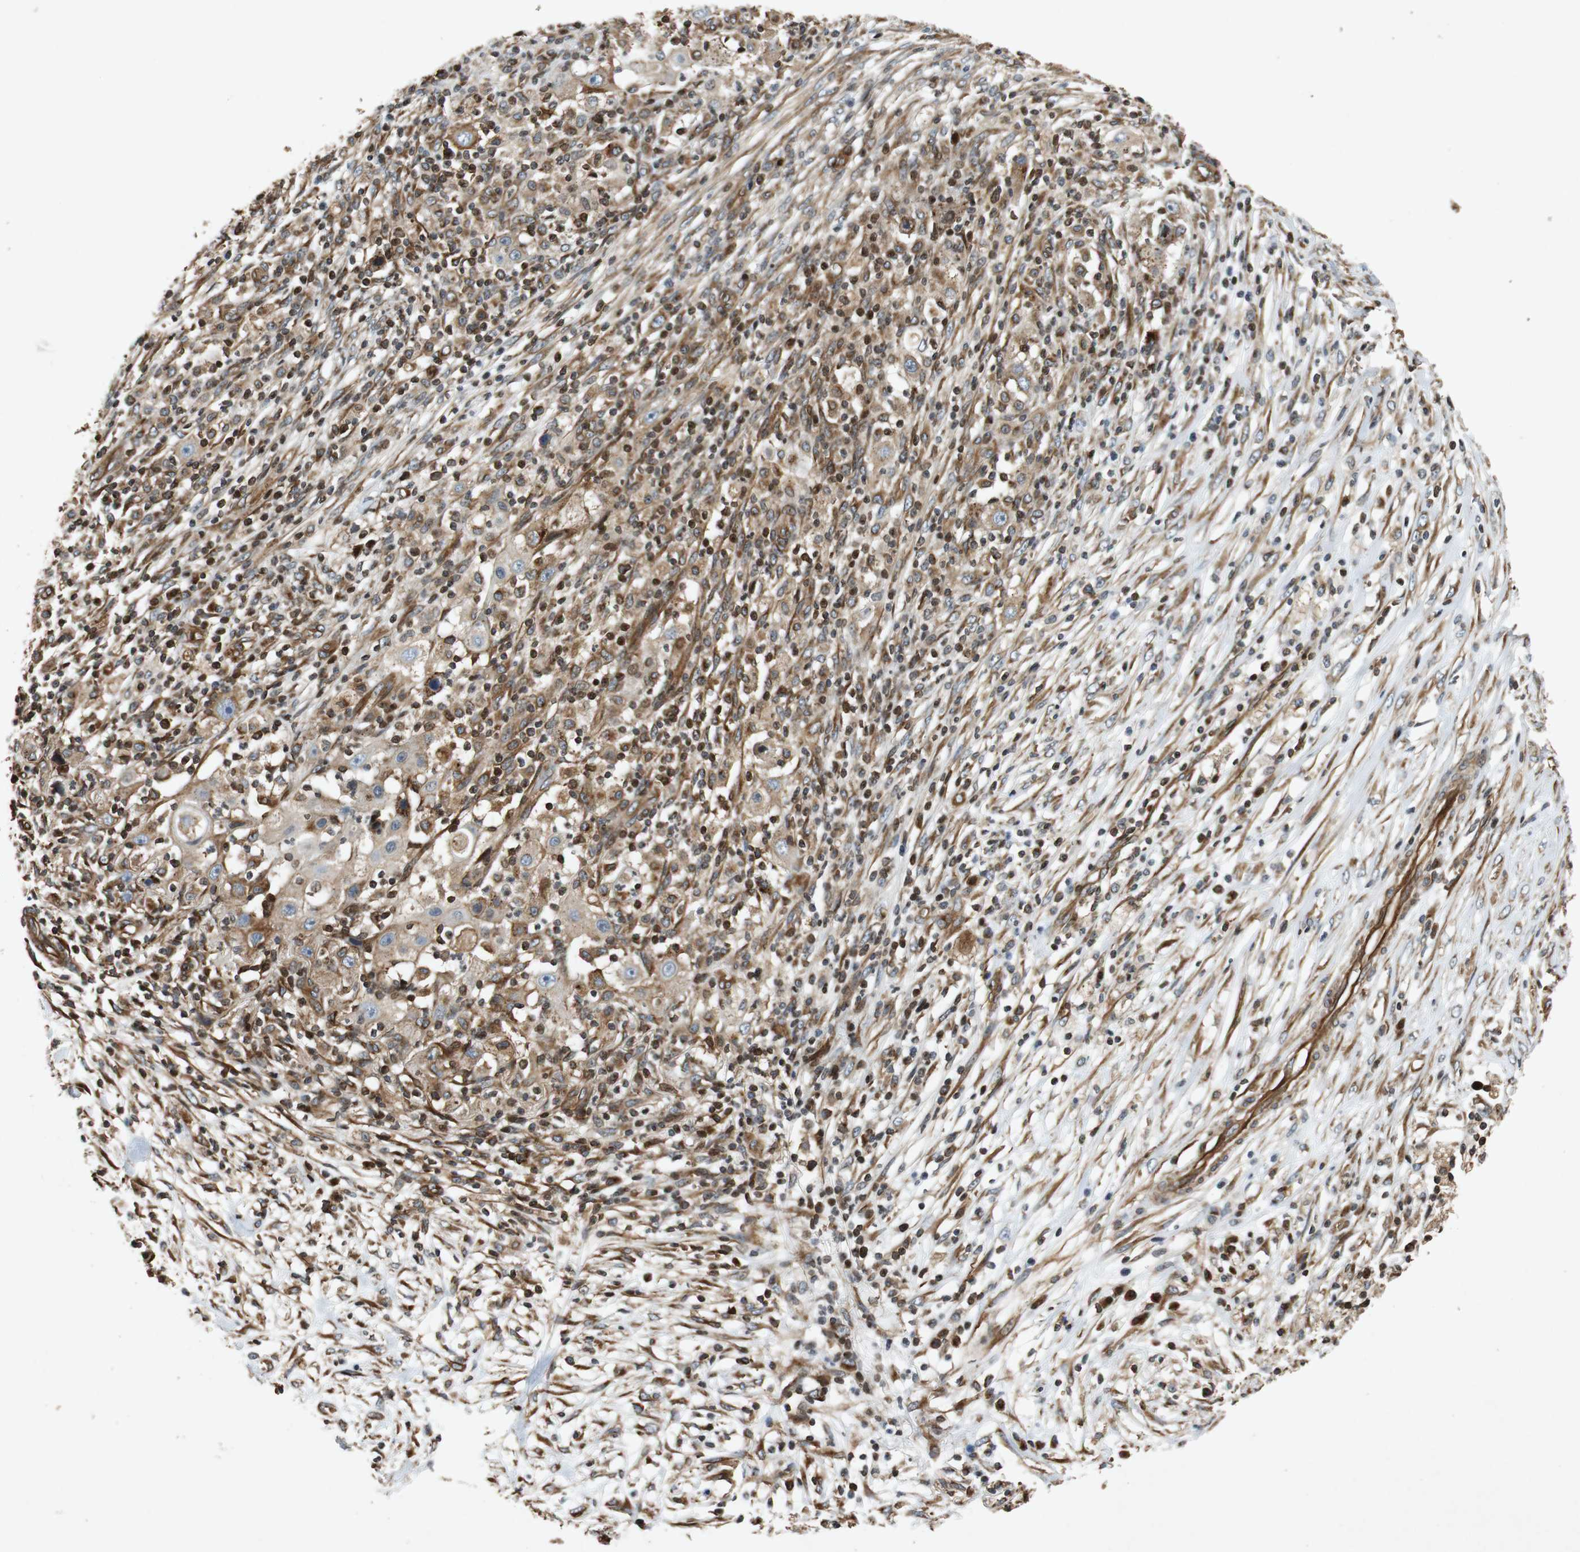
{"staining": {"intensity": "moderate", "quantity": ">75%", "location": "cytoplasmic/membranous"}, "tissue": "ovarian cancer", "cell_type": "Tumor cells", "image_type": "cancer", "snomed": [{"axis": "morphology", "description": "Carcinoma, endometroid"}, {"axis": "topography", "description": "Ovary"}], "caption": "IHC of ovarian cancer (endometroid carcinoma) demonstrates medium levels of moderate cytoplasmic/membranous expression in about >75% of tumor cells.", "gene": "TUBA4A", "patient": {"sex": "female", "age": 42}}